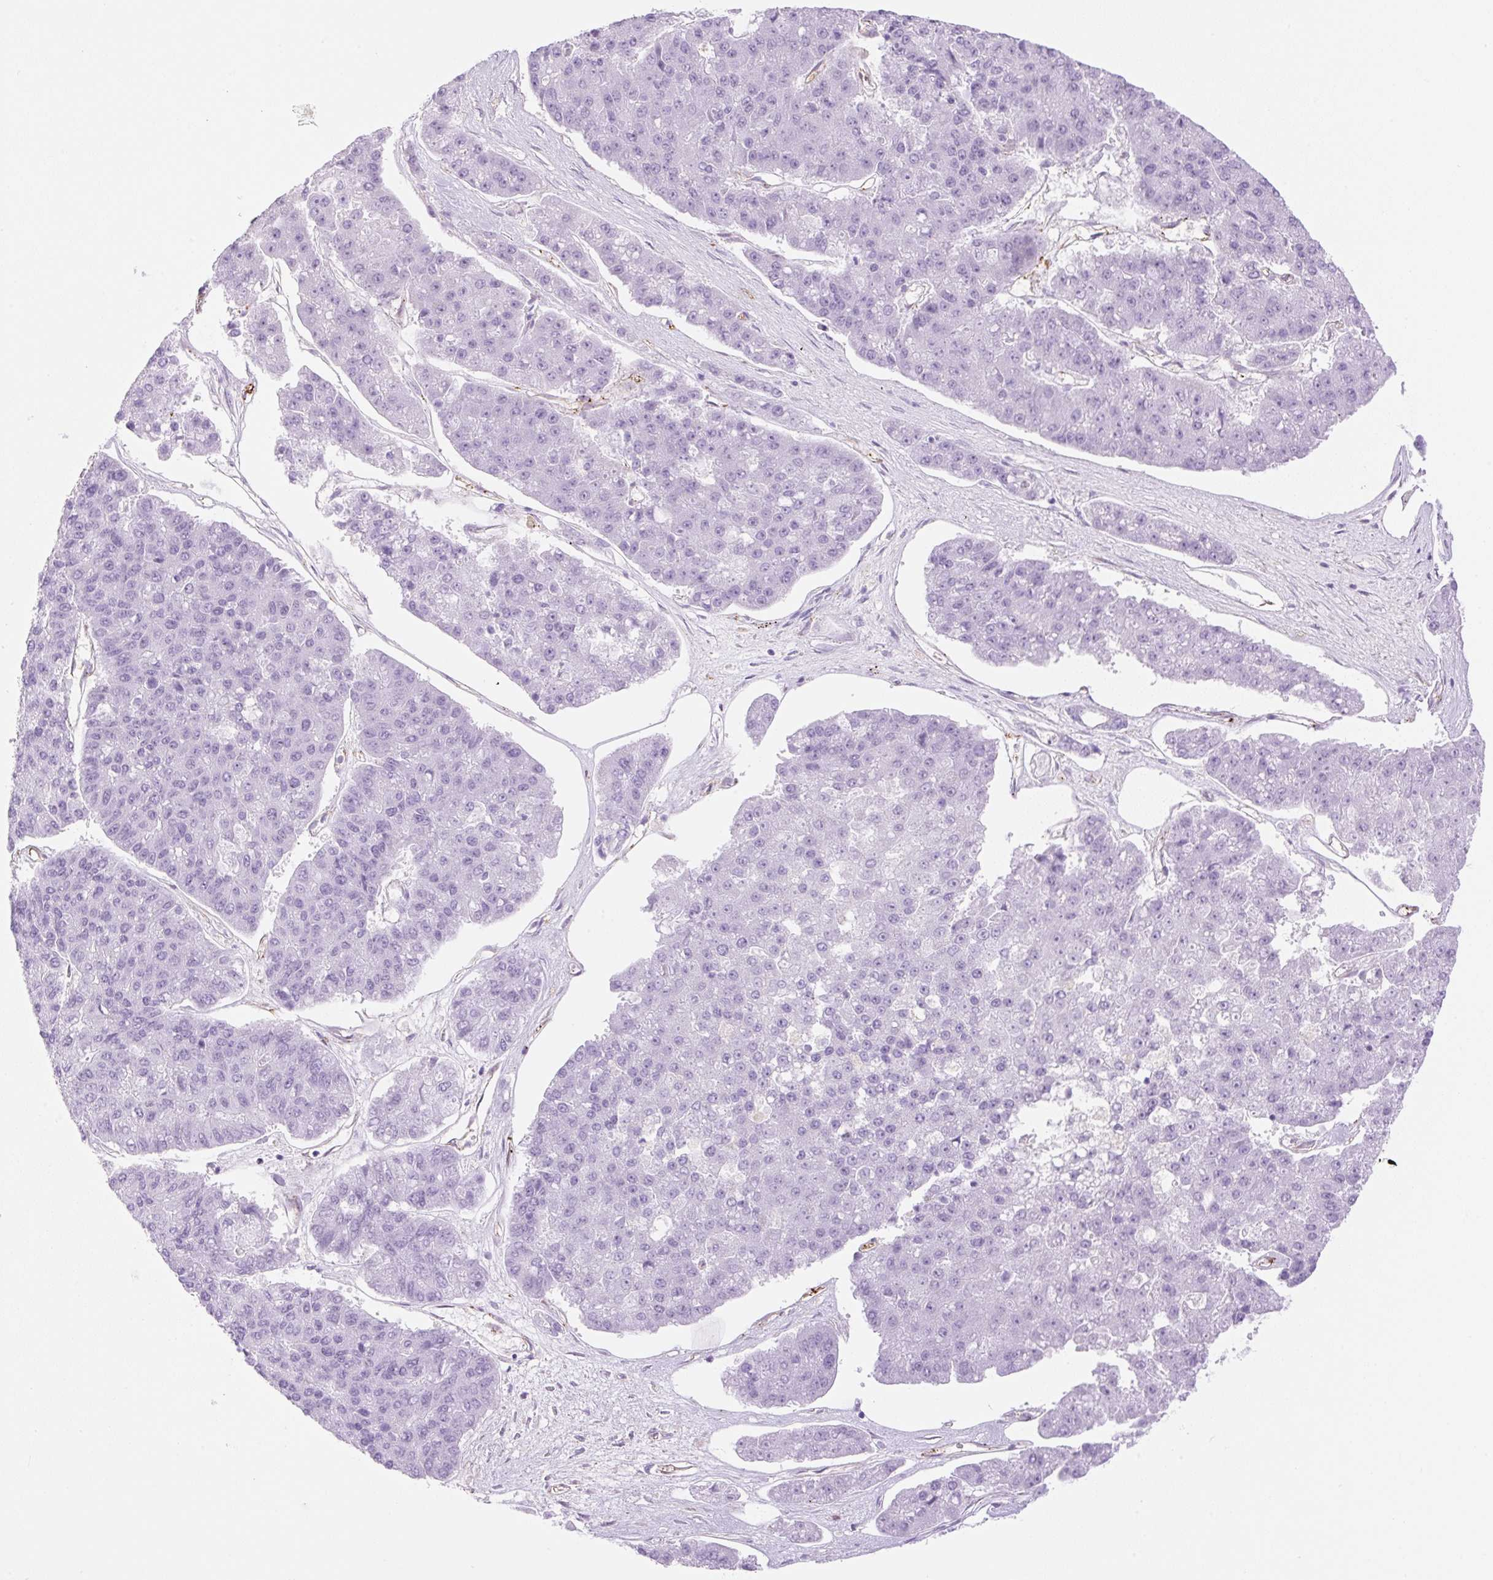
{"staining": {"intensity": "negative", "quantity": "none", "location": "none"}, "tissue": "pancreatic cancer", "cell_type": "Tumor cells", "image_type": "cancer", "snomed": [{"axis": "morphology", "description": "Adenocarcinoma, NOS"}, {"axis": "topography", "description": "Pancreas"}], "caption": "Pancreatic adenocarcinoma stained for a protein using immunohistochemistry exhibits no expression tumor cells.", "gene": "EHD3", "patient": {"sex": "male", "age": 50}}